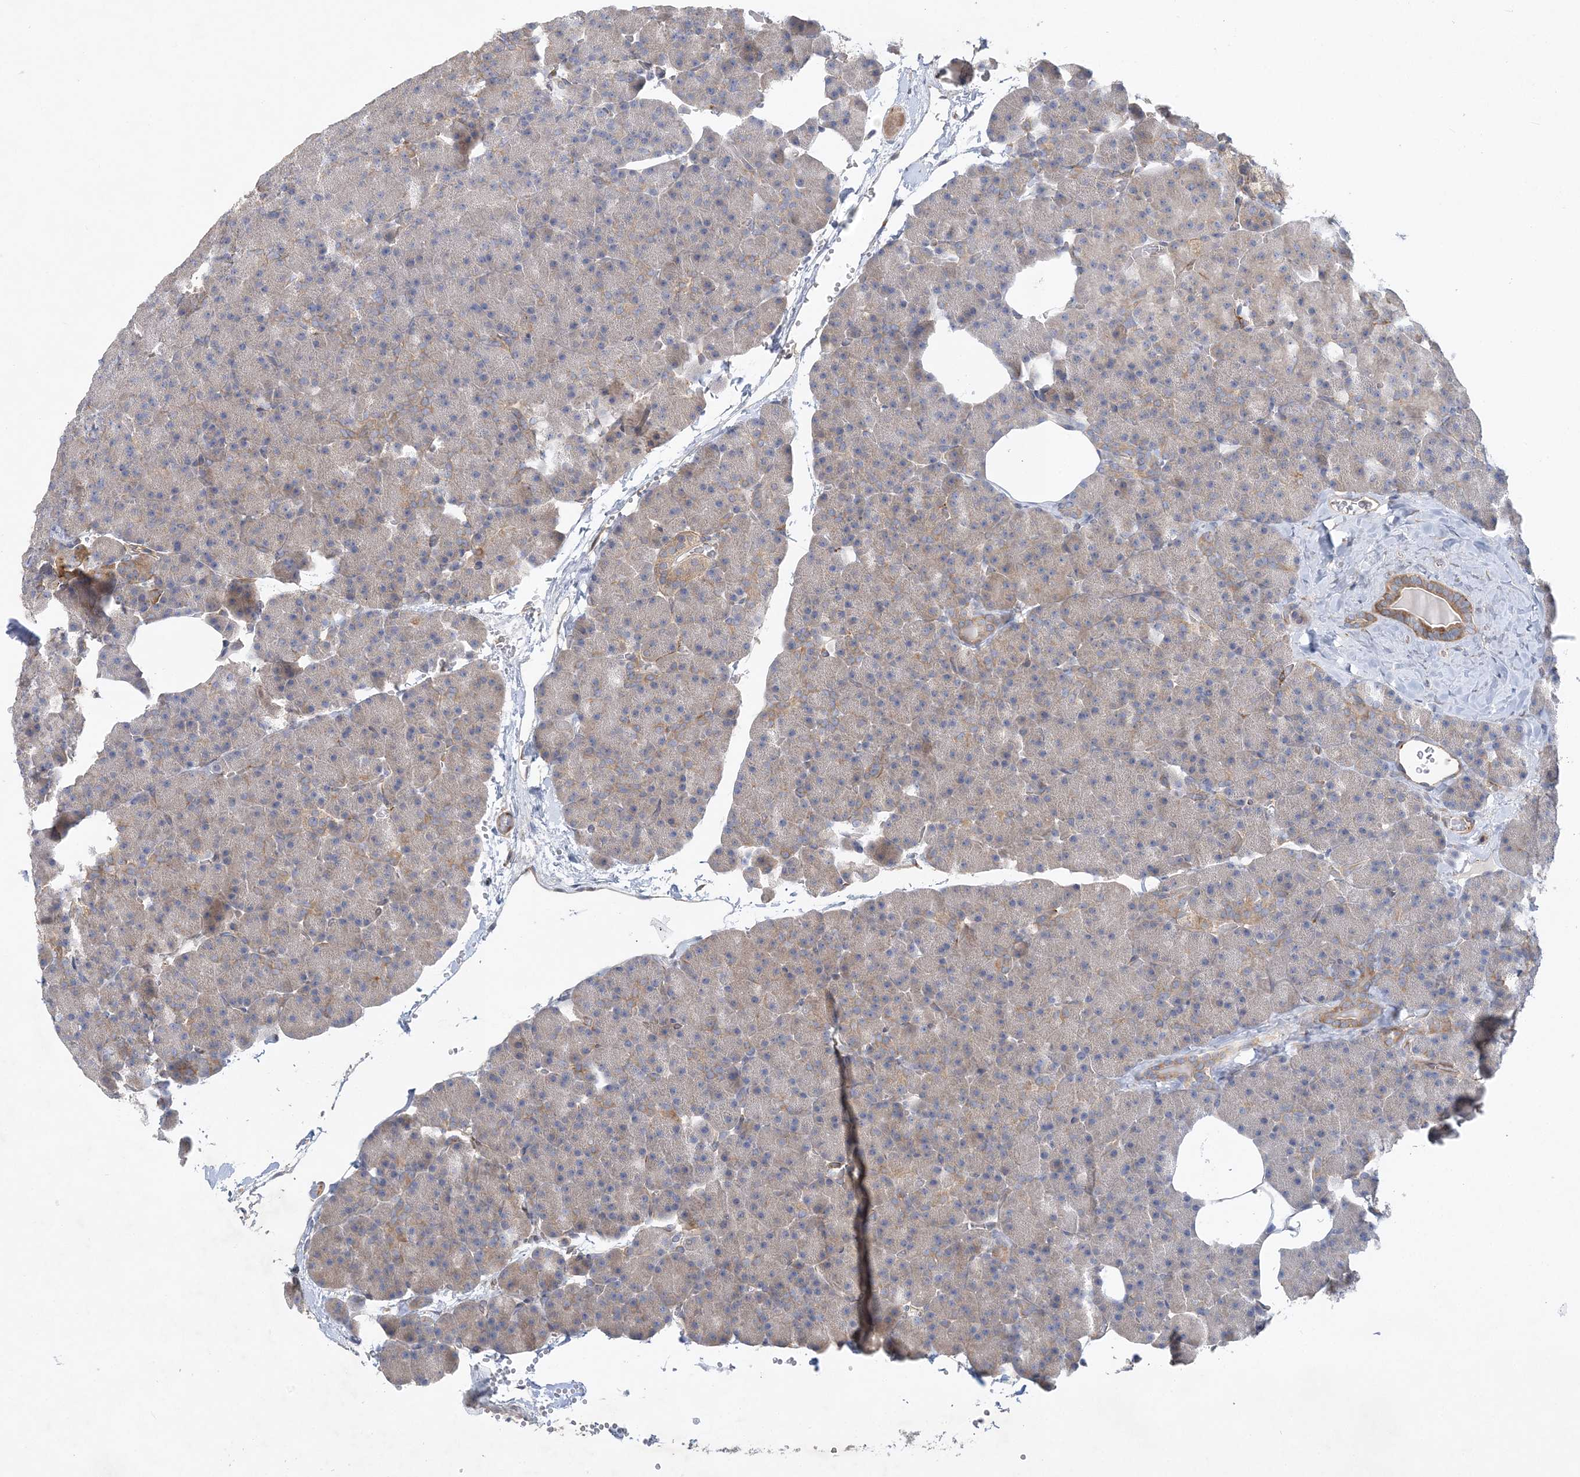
{"staining": {"intensity": "moderate", "quantity": "<25%", "location": "cytoplasmic/membranous"}, "tissue": "pancreas", "cell_type": "Exocrine glandular cells", "image_type": "normal", "snomed": [{"axis": "morphology", "description": "Normal tissue, NOS"}, {"axis": "morphology", "description": "Carcinoid, malignant, NOS"}, {"axis": "topography", "description": "Pancreas"}], "caption": "This photomicrograph displays immunohistochemistry (IHC) staining of unremarkable pancreas, with low moderate cytoplasmic/membranous staining in about <25% of exocrine glandular cells.", "gene": "MAP4K5", "patient": {"sex": "female", "age": 35}}